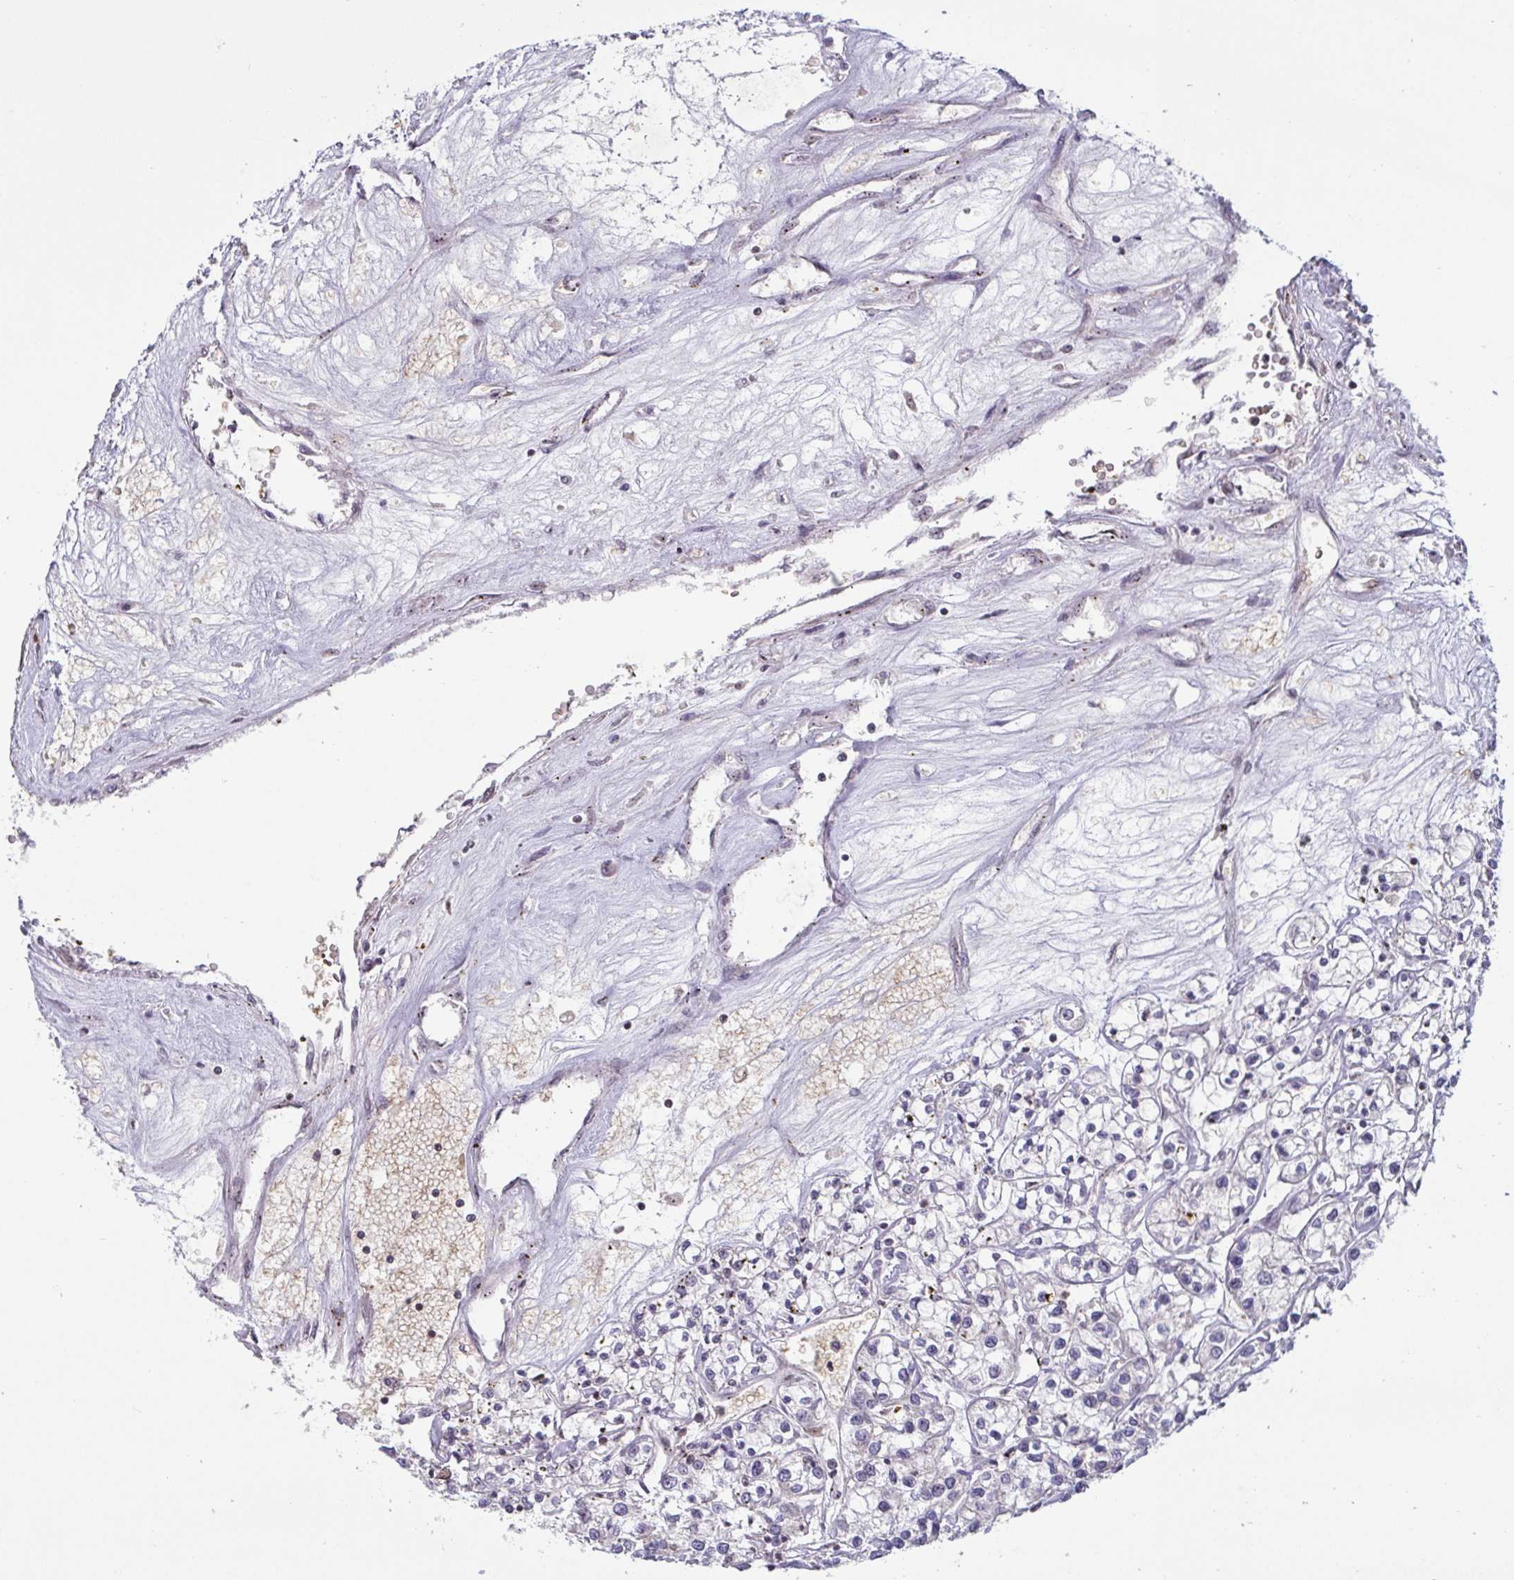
{"staining": {"intensity": "negative", "quantity": "none", "location": "none"}, "tissue": "renal cancer", "cell_type": "Tumor cells", "image_type": "cancer", "snomed": [{"axis": "morphology", "description": "Adenocarcinoma, NOS"}, {"axis": "topography", "description": "Kidney"}], "caption": "The photomicrograph exhibits no significant positivity in tumor cells of renal adenocarcinoma.", "gene": "NLRP13", "patient": {"sex": "female", "age": 59}}